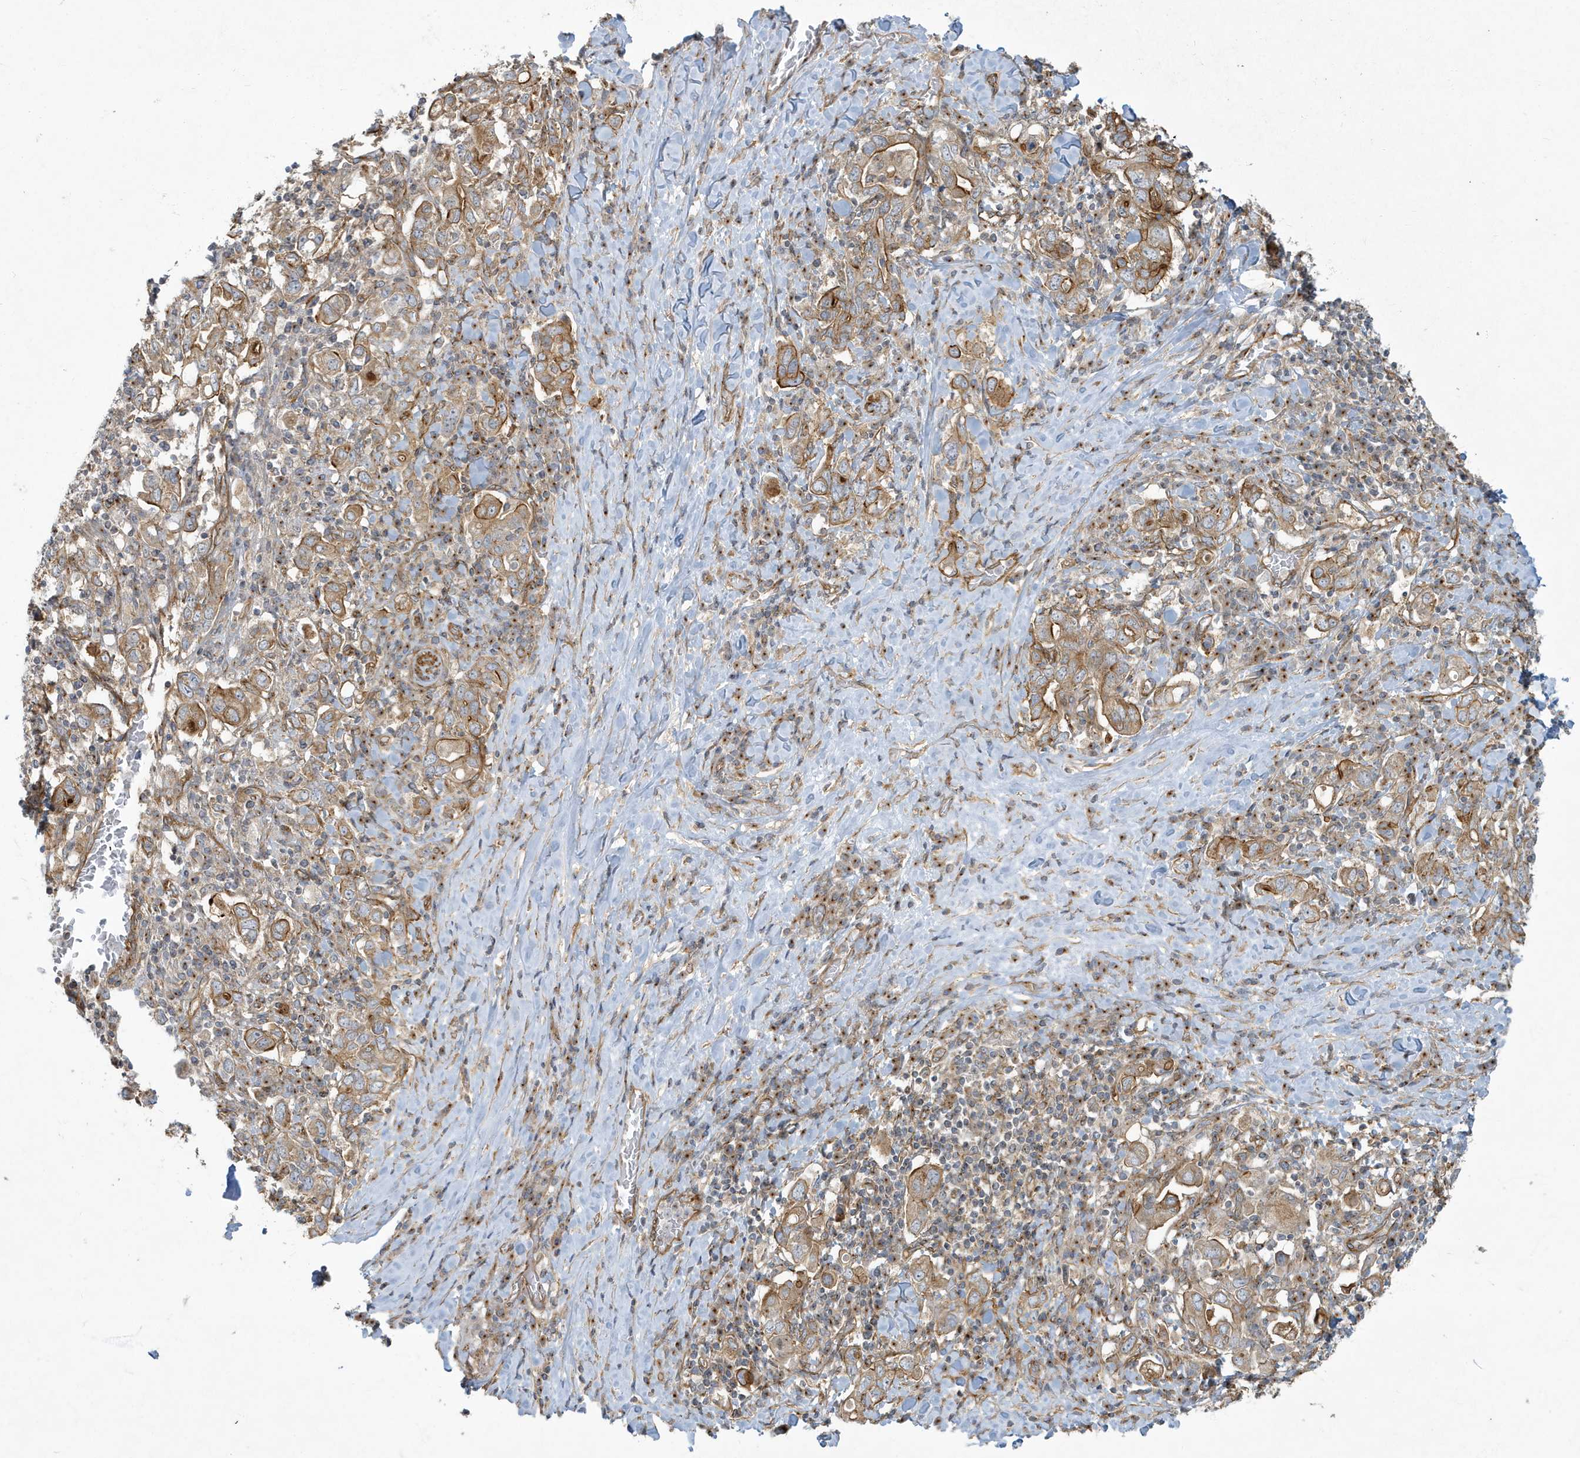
{"staining": {"intensity": "moderate", "quantity": ">75%", "location": "cytoplasmic/membranous"}, "tissue": "stomach cancer", "cell_type": "Tumor cells", "image_type": "cancer", "snomed": [{"axis": "morphology", "description": "Adenocarcinoma, NOS"}, {"axis": "topography", "description": "Stomach, upper"}], "caption": "Immunohistochemistry (IHC) of human adenocarcinoma (stomach) demonstrates medium levels of moderate cytoplasmic/membranous expression in about >75% of tumor cells. The protein is stained brown, and the nuclei are stained in blue (DAB (3,3'-diaminobenzidine) IHC with brightfield microscopy, high magnification).", "gene": "ATP23", "patient": {"sex": "male", "age": 62}}